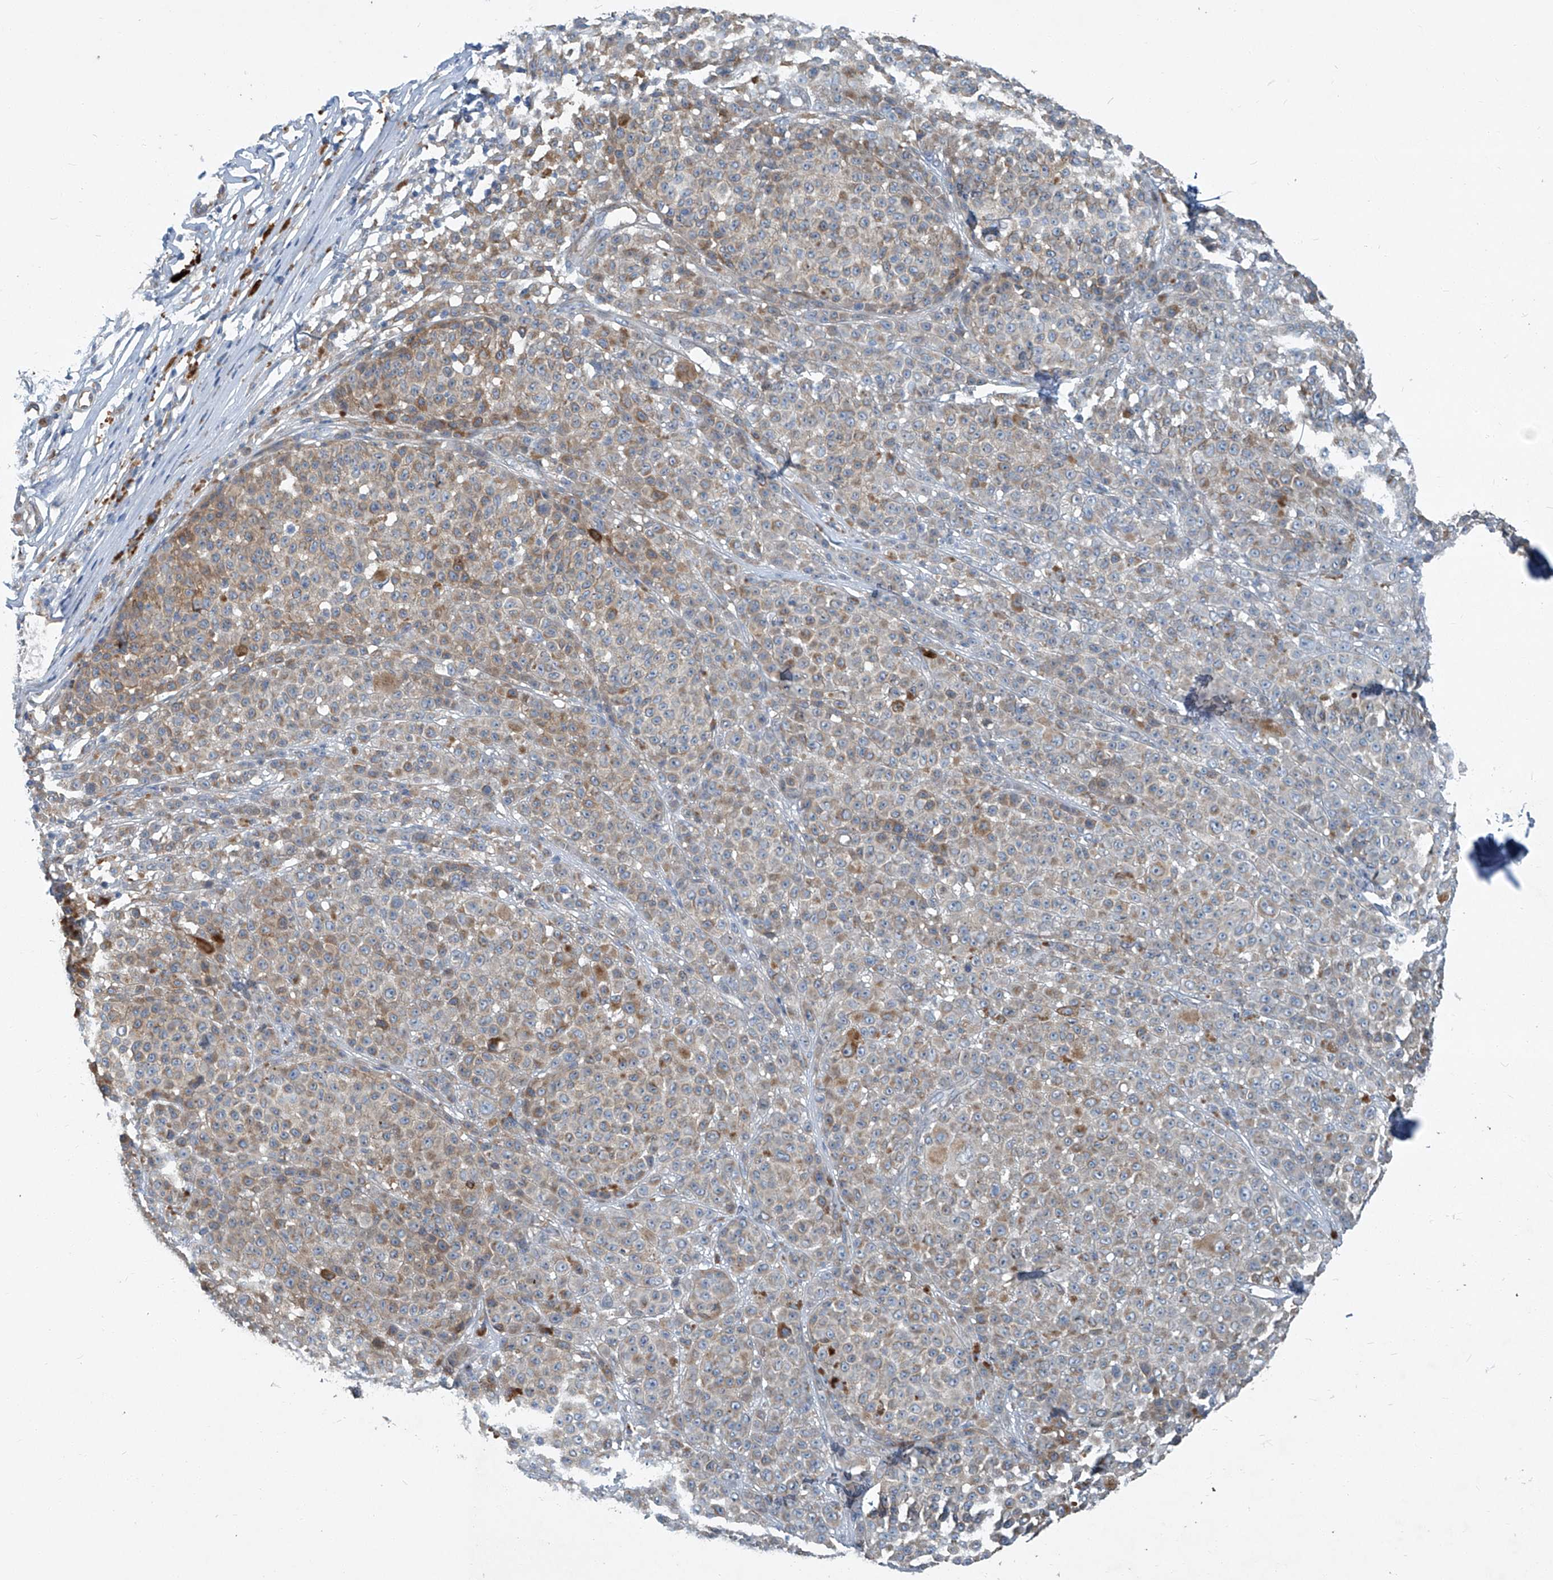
{"staining": {"intensity": "moderate", "quantity": "25%-75%", "location": "cytoplasmic/membranous"}, "tissue": "melanoma", "cell_type": "Tumor cells", "image_type": "cancer", "snomed": [{"axis": "morphology", "description": "Malignant melanoma, NOS"}, {"axis": "topography", "description": "Skin"}], "caption": "Malignant melanoma stained with IHC exhibits moderate cytoplasmic/membranous staining in approximately 25%-75% of tumor cells. Ihc stains the protein in brown and the nuclei are stained blue.", "gene": "SLC26A11", "patient": {"sex": "female", "age": 94}}